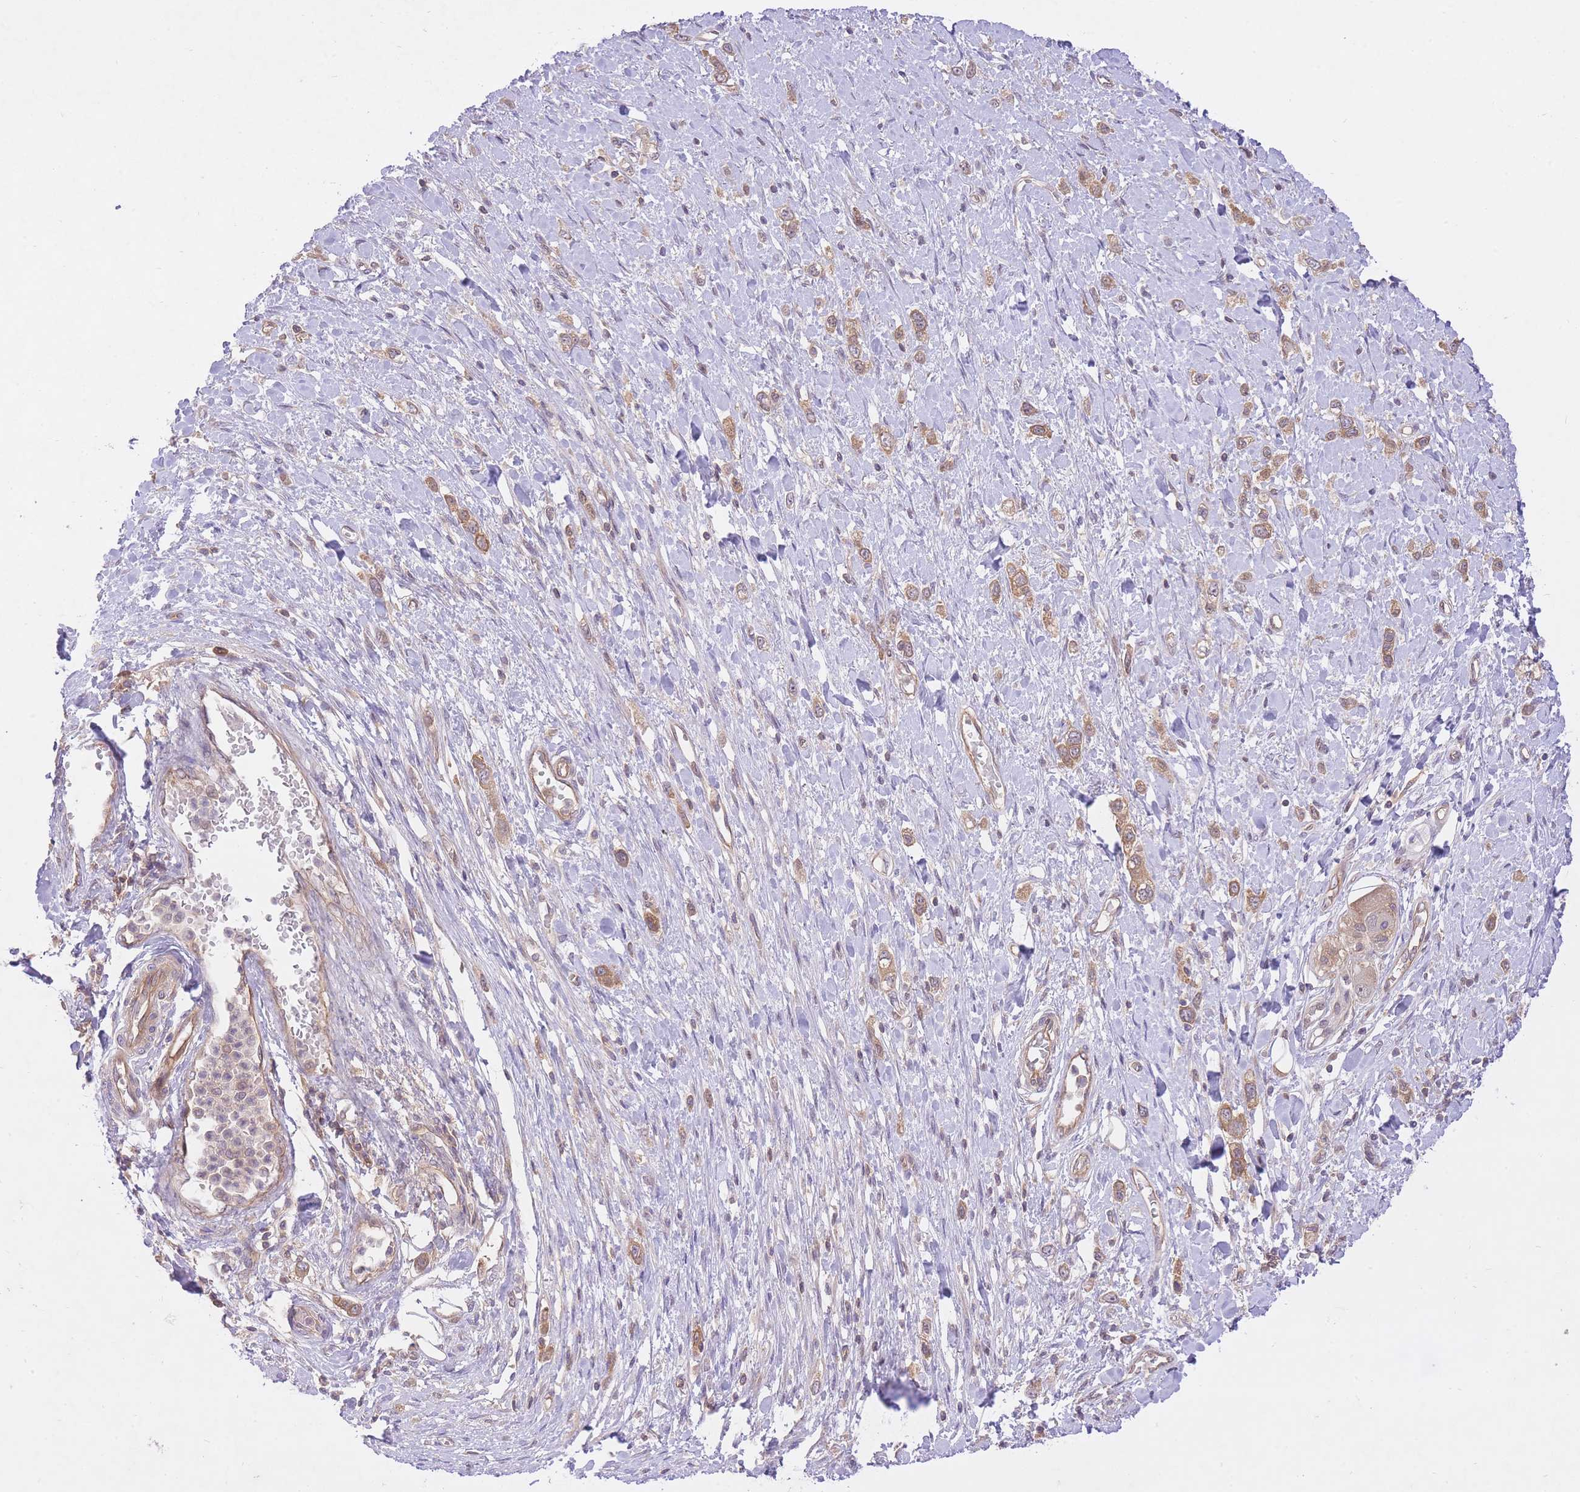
{"staining": {"intensity": "moderate", "quantity": ">75%", "location": "cytoplasmic/membranous"}, "tissue": "stomach cancer", "cell_type": "Tumor cells", "image_type": "cancer", "snomed": [{"axis": "morphology", "description": "Adenocarcinoma, NOS"}, {"axis": "topography", "description": "Stomach"}], "caption": "High-magnification brightfield microscopy of stomach cancer (adenocarcinoma) stained with DAB (3,3'-diaminobenzidine) (brown) and counterstained with hematoxylin (blue). tumor cells exhibit moderate cytoplasmic/membranous expression is present in approximately>75% of cells.", "gene": "PREP", "patient": {"sex": "female", "age": 65}}